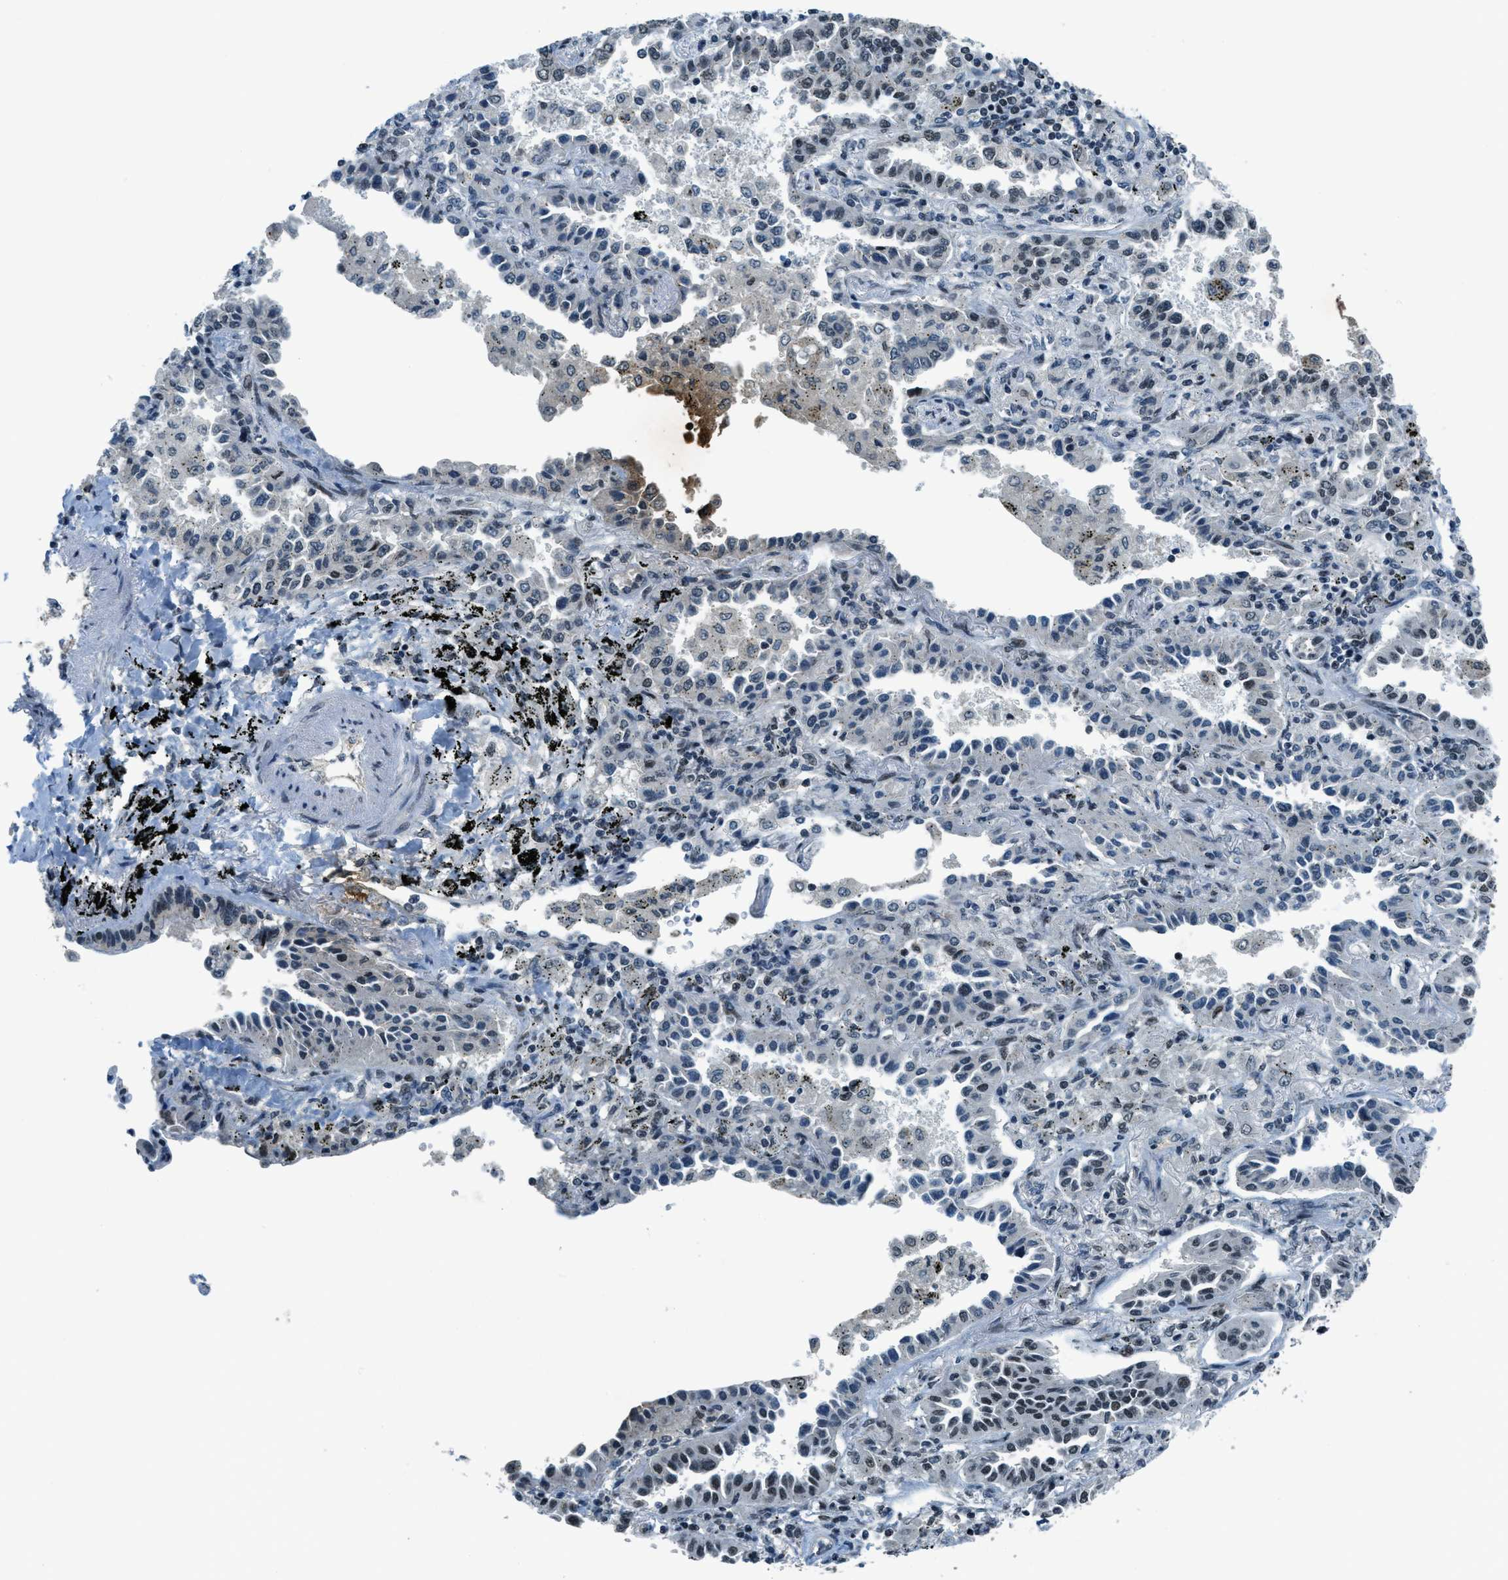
{"staining": {"intensity": "negative", "quantity": "none", "location": "none"}, "tissue": "lung cancer", "cell_type": "Tumor cells", "image_type": "cancer", "snomed": [{"axis": "morphology", "description": "Normal tissue, NOS"}, {"axis": "morphology", "description": "Adenocarcinoma, NOS"}, {"axis": "topography", "description": "Lung"}], "caption": "DAB (3,3'-diaminobenzidine) immunohistochemical staining of lung cancer exhibits no significant positivity in tumor cells. (DAB IHC with hematoxylin counter stain).", "gene": "KLF6", "patient": {"sex": "male", "age": 59}}